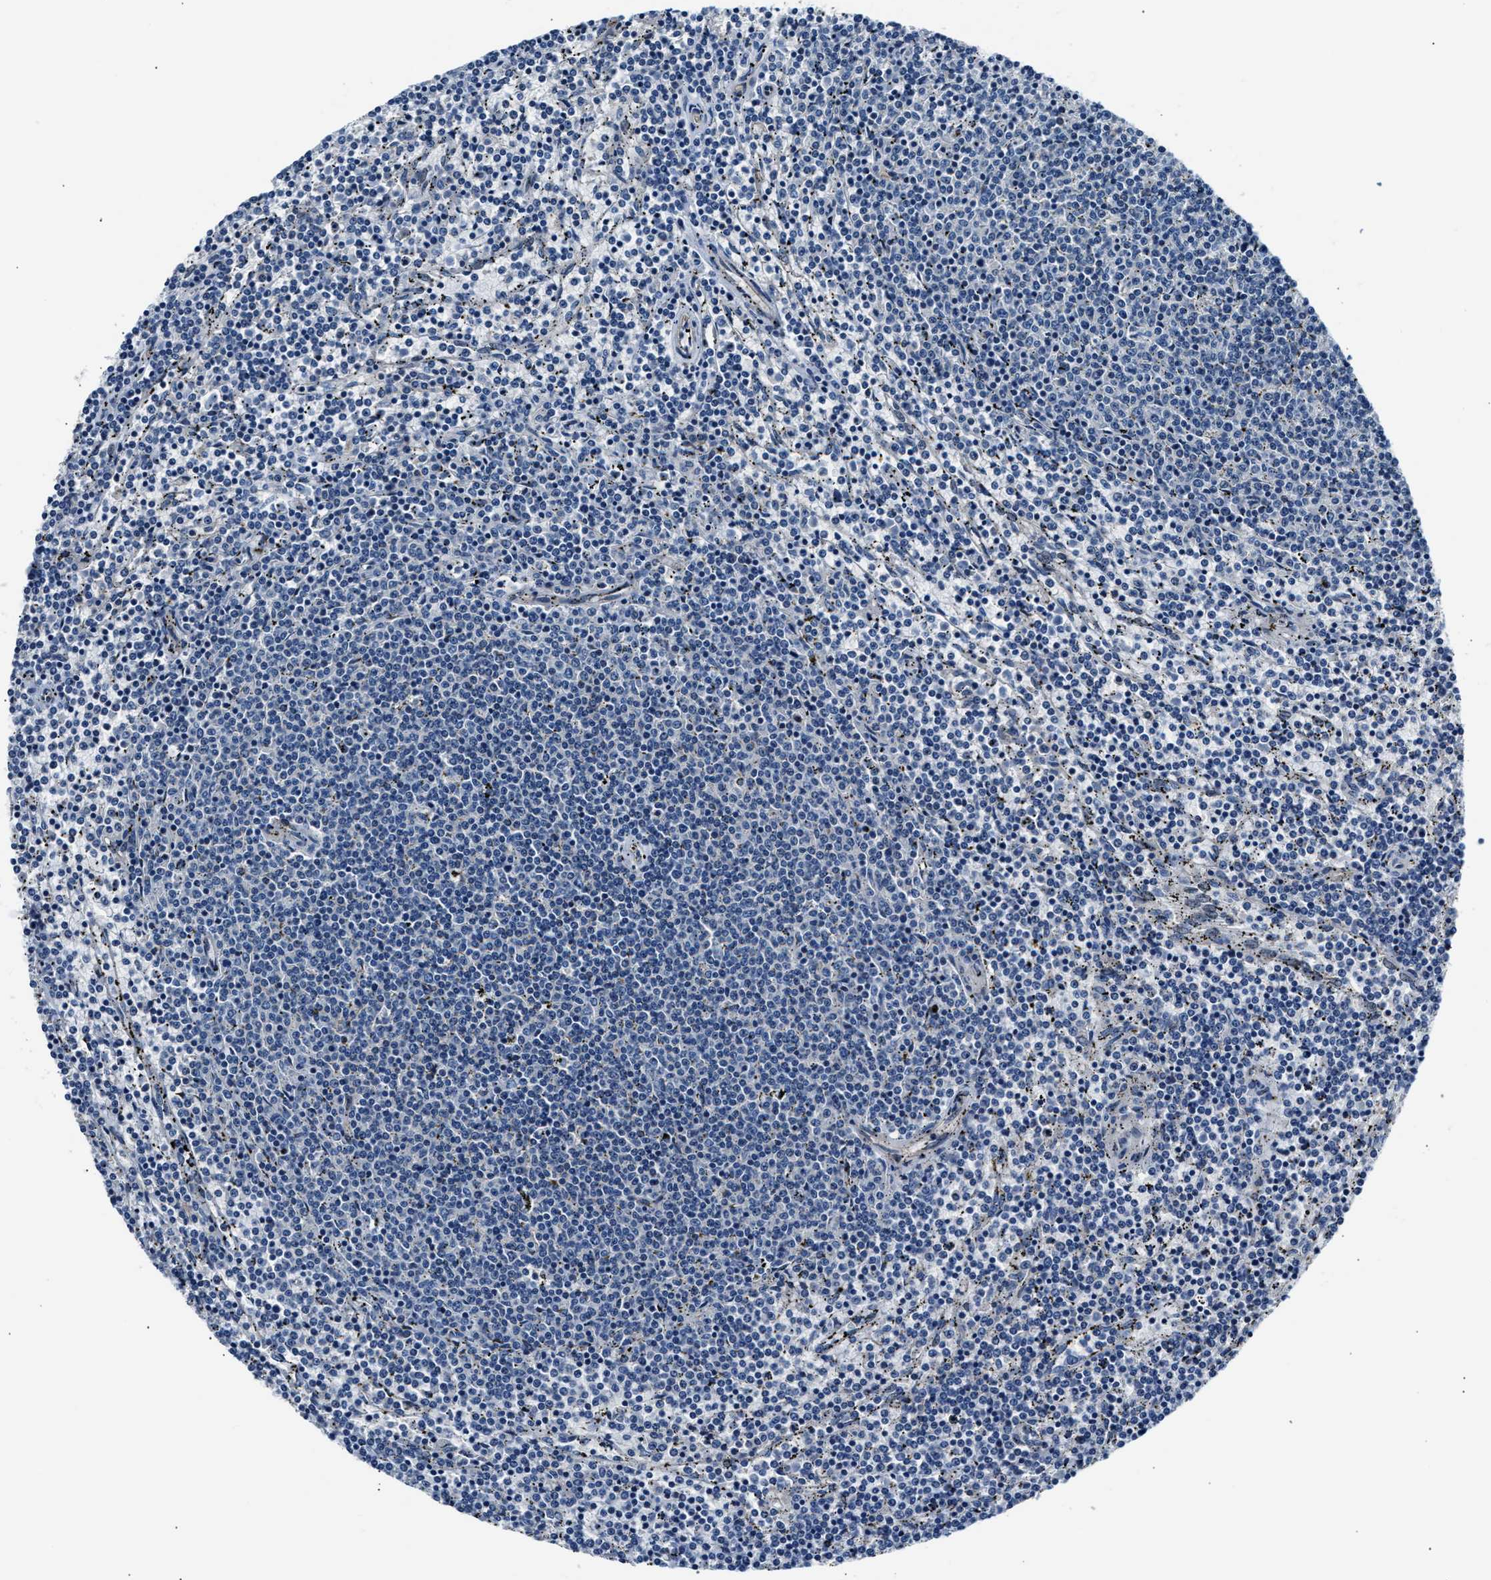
{"staining": {"intensity": "negative", "quantity": "none", "location": "none"}, "tissue": "lymphoma", "cell_type": "Tumor cells", "image_type": "cancer", "snomed": [{"axis": "morphology", "description": "Malignant lymphoma, non-Hodgkin's type, Low grade"}, {"axis": "topography", "description": "Spleen"}], "caption": "Immunohistochemical staining of human low-grade malignant lymphoma, non-Hodgkin's type displays no significant expression in tumor cells. (Stains: DAB (3,3'-diaminobenzidine) immunohistochemistry with hematoxylin counter stain, Microscopy: brightfield microscopy at high magnification).", "gene": "MPDZ", "patient": {"sex": "female", "age": 50}}